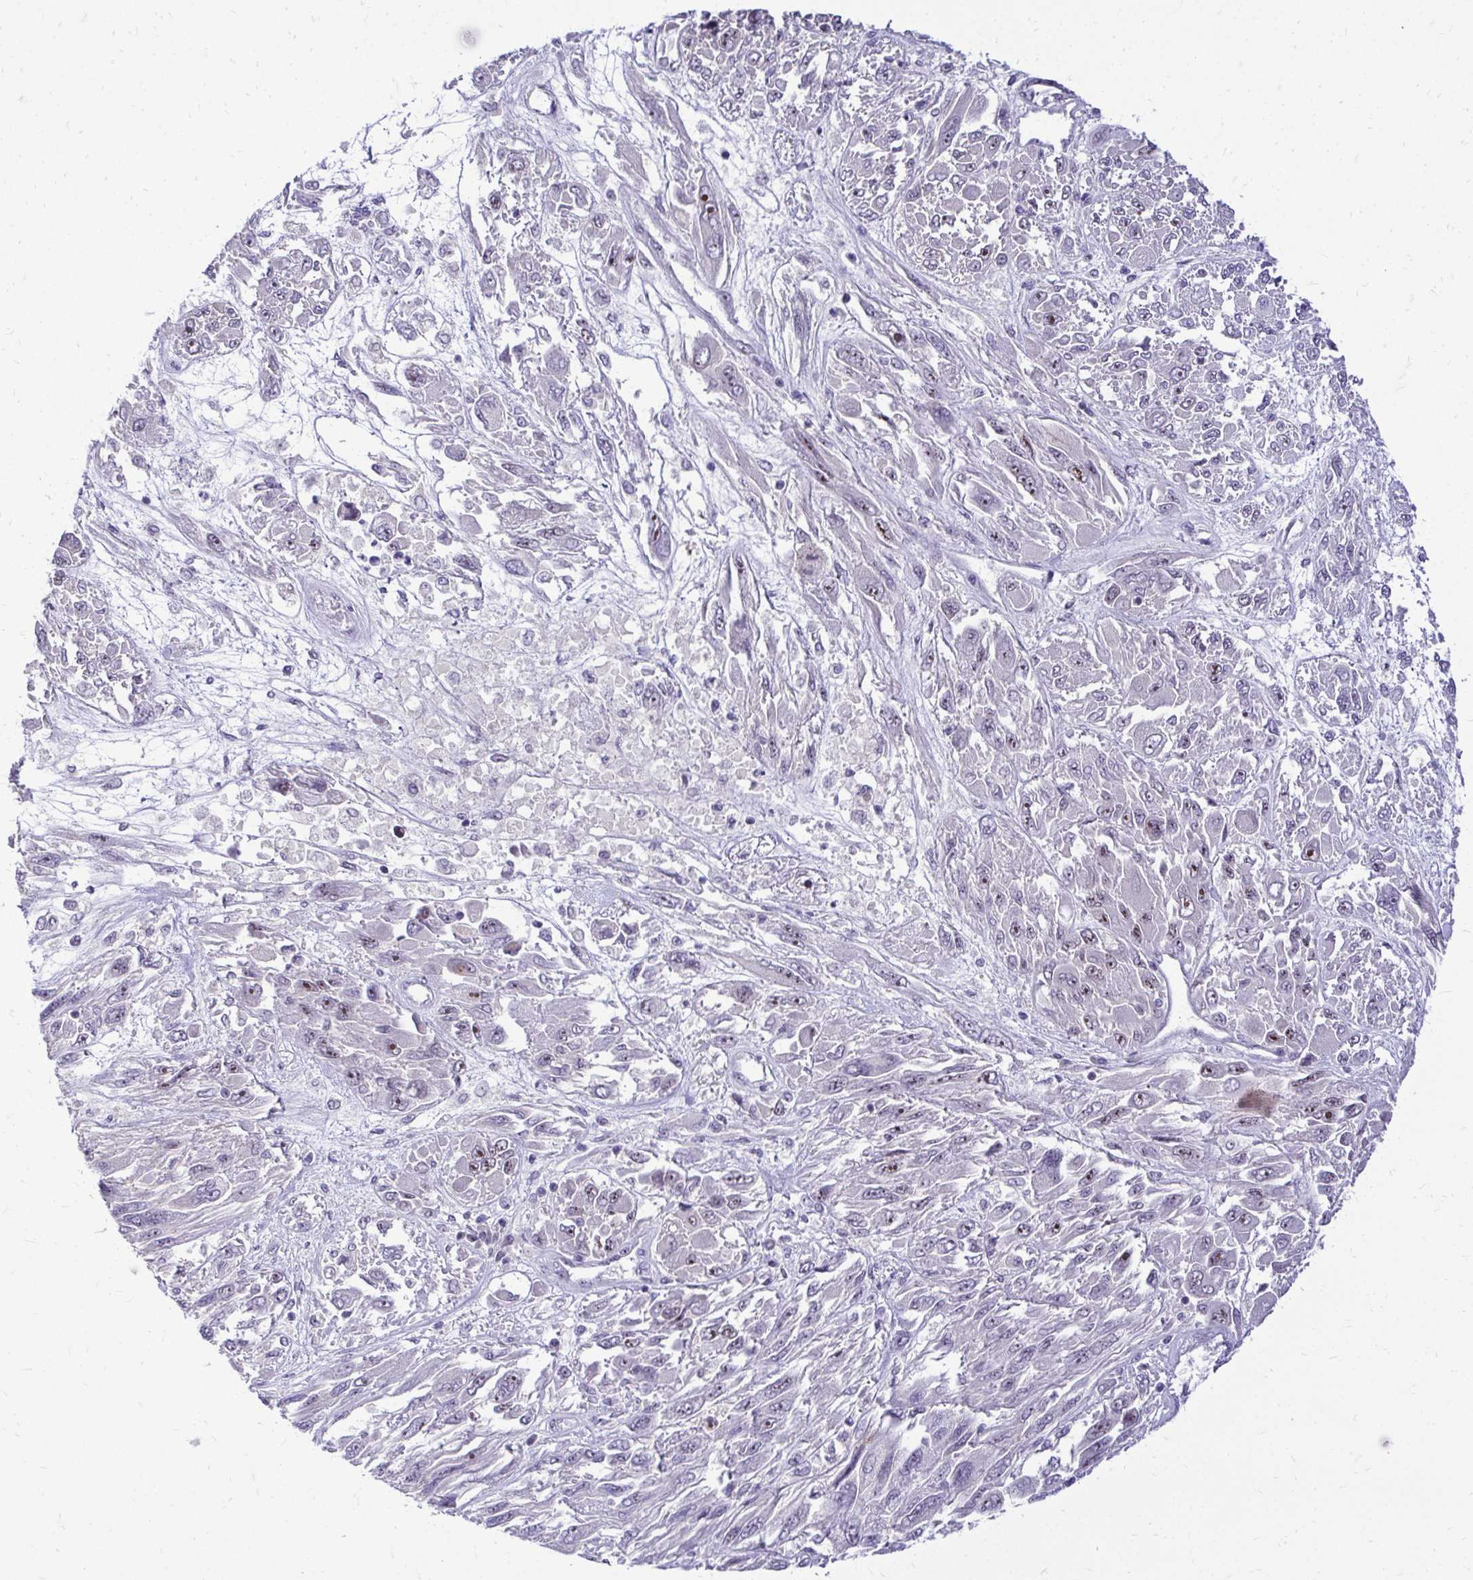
{"staining": {"intensity": "weak", "quantity": "<25%", "location": "nuclear"}, "tissue": "melanoma", "cell_type": "Tumor cells", "image_type": "cancer", "snomed": [{"axis": "morphology", "description": "Malignant melanoma, NOS"}, {"axis": "topography", "description": "Skin"}], "caption": "Tumor cells show no significant expression in malignant melanoma. Brightfield microscopy of immunohistochemistry stained with DAB (3,3'-diaminobenzidine) (brown) and hematoxylin (blue), captured at high magnification.", "gene": "NIFK", "patient": {"sex": "female", "age": 91}}